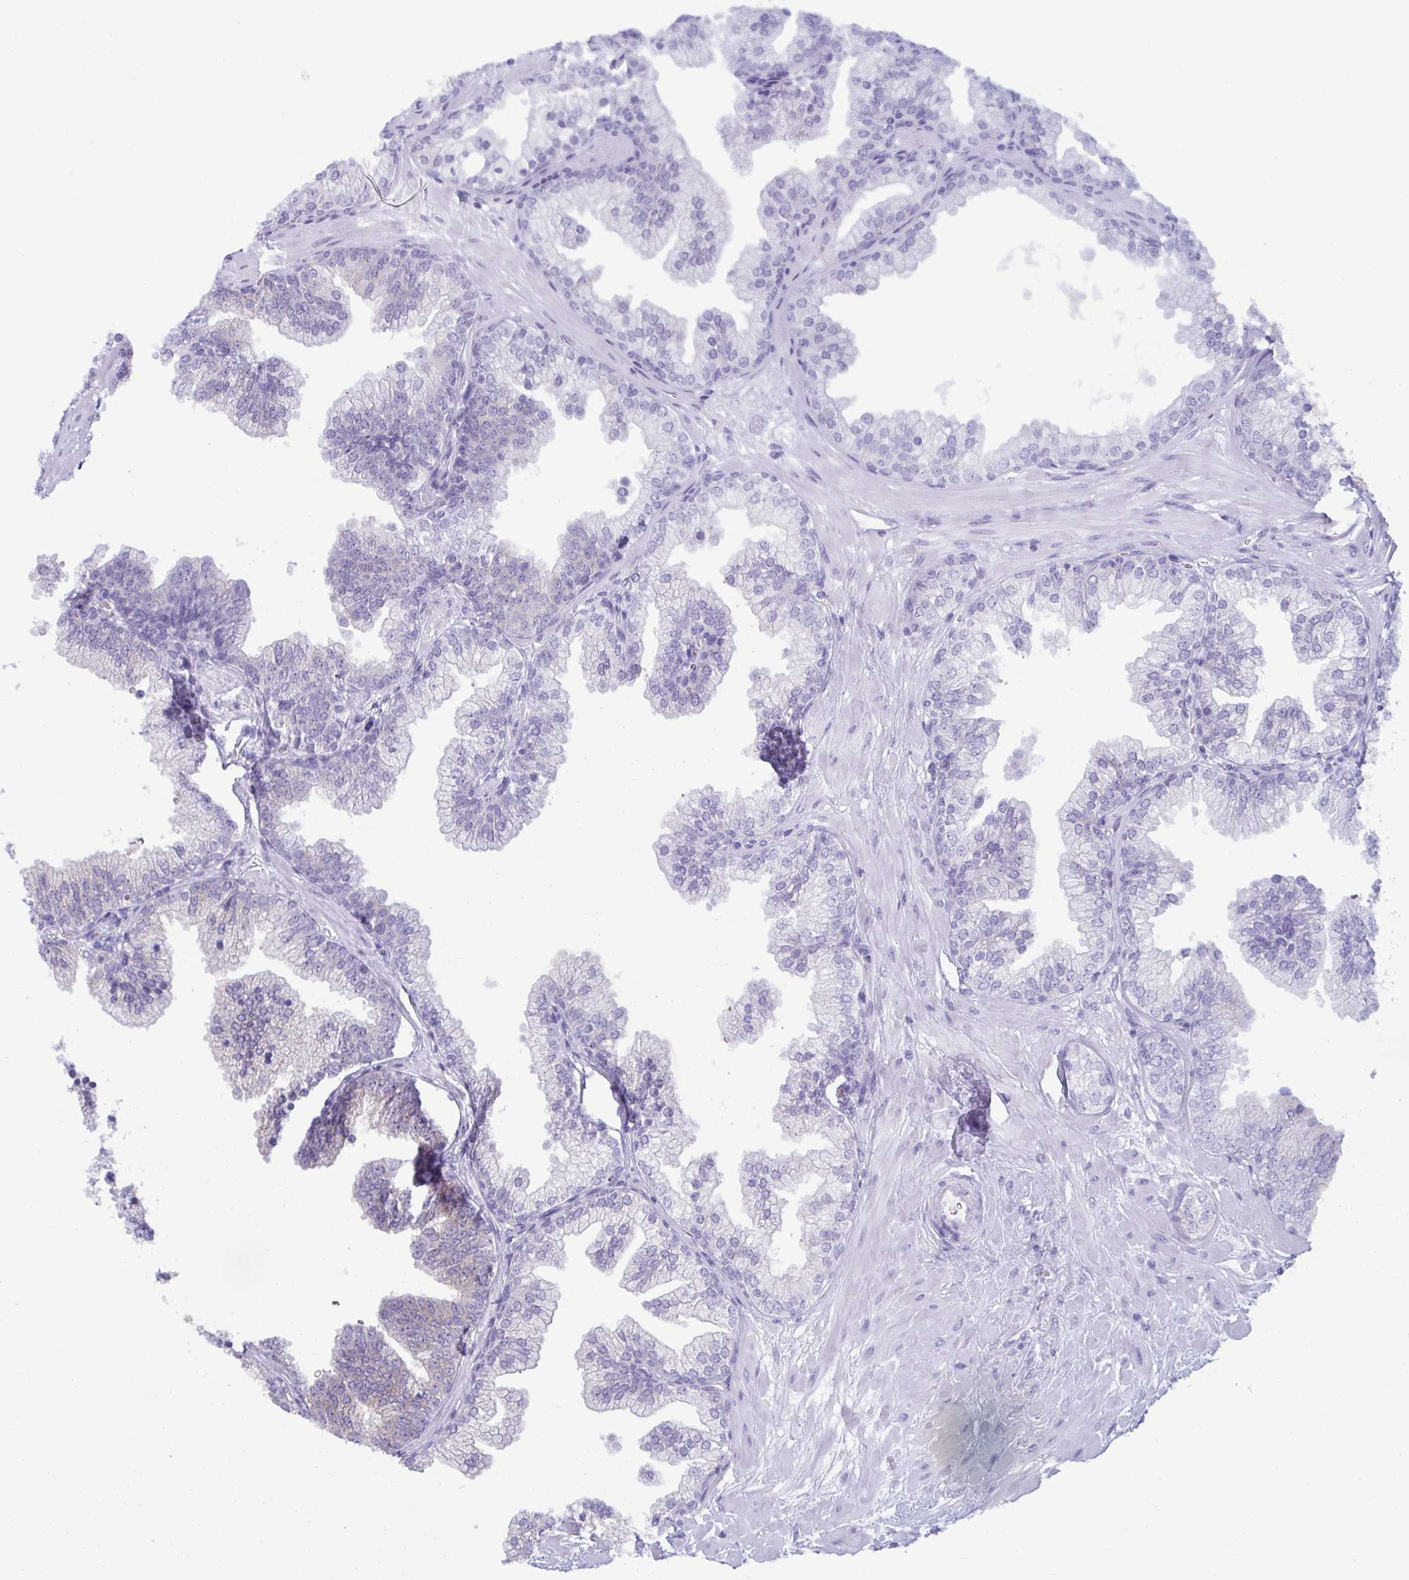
{"staining": {"intensity": "negative", "quantity": "none", "location": "none"}, "tissue": "prostate", "cell_type": "Glandular cells", "image_type": "normal", "snomed": [{"axis": "morphology", "description": "Normal tissue, NOS"}, {"axis": "topography", "description": "Prostate"}, {"axis": "topography", "description": "Peripheral nerve tissue"}], "caption": "Immunohistochemistry (IHC) micrograph of benign prostate: human prostate stained with DAB (3,3'-diaminobenzidine) shows no significant protein staining in glandular cells.", "gene": "ANKRD60", "patient": {"sex": "male", "age": 61}}